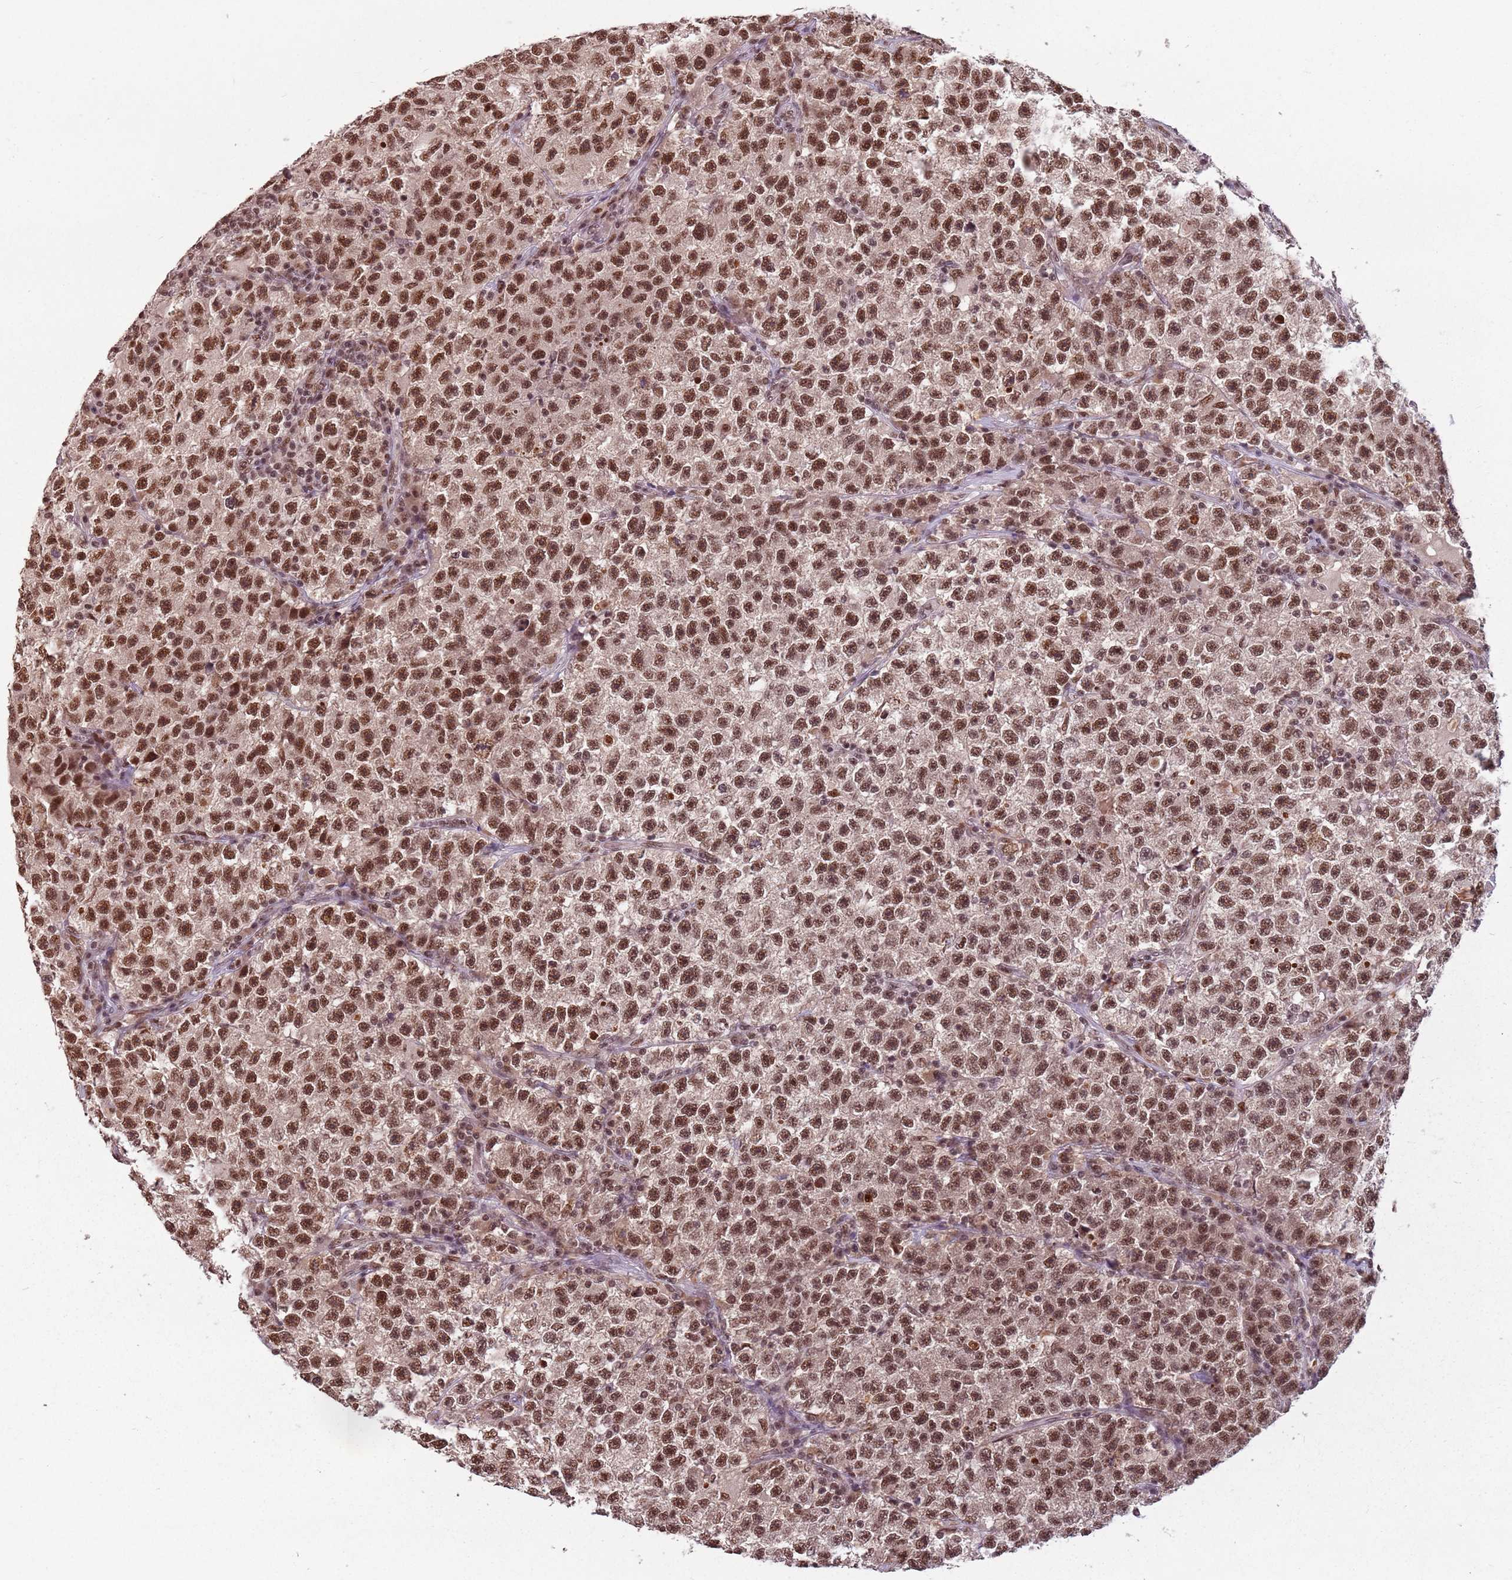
{"staining": {"intensity": "moderate", "quantity": ">75%", "location": "nuclear"}, "tissue": "testis cancer", "cell_type": "Tumor cells", "image_type": "cancer", "snomed": [{"axis": "morphology", "description": "Seminoma, NOS"}, {"axis": "topography", "description": "Testis"}], "caption": "This micrograph demonstrates seminoma (testis) stained with immunohistochemistry (IHC) to label a protein in brown. The nuclear of tumor cells show moderate positivity for the protein. Nuclei are counter-stained blue.", "gene": "NCBP1", "patient": {"sex": "male", "age": 22}}